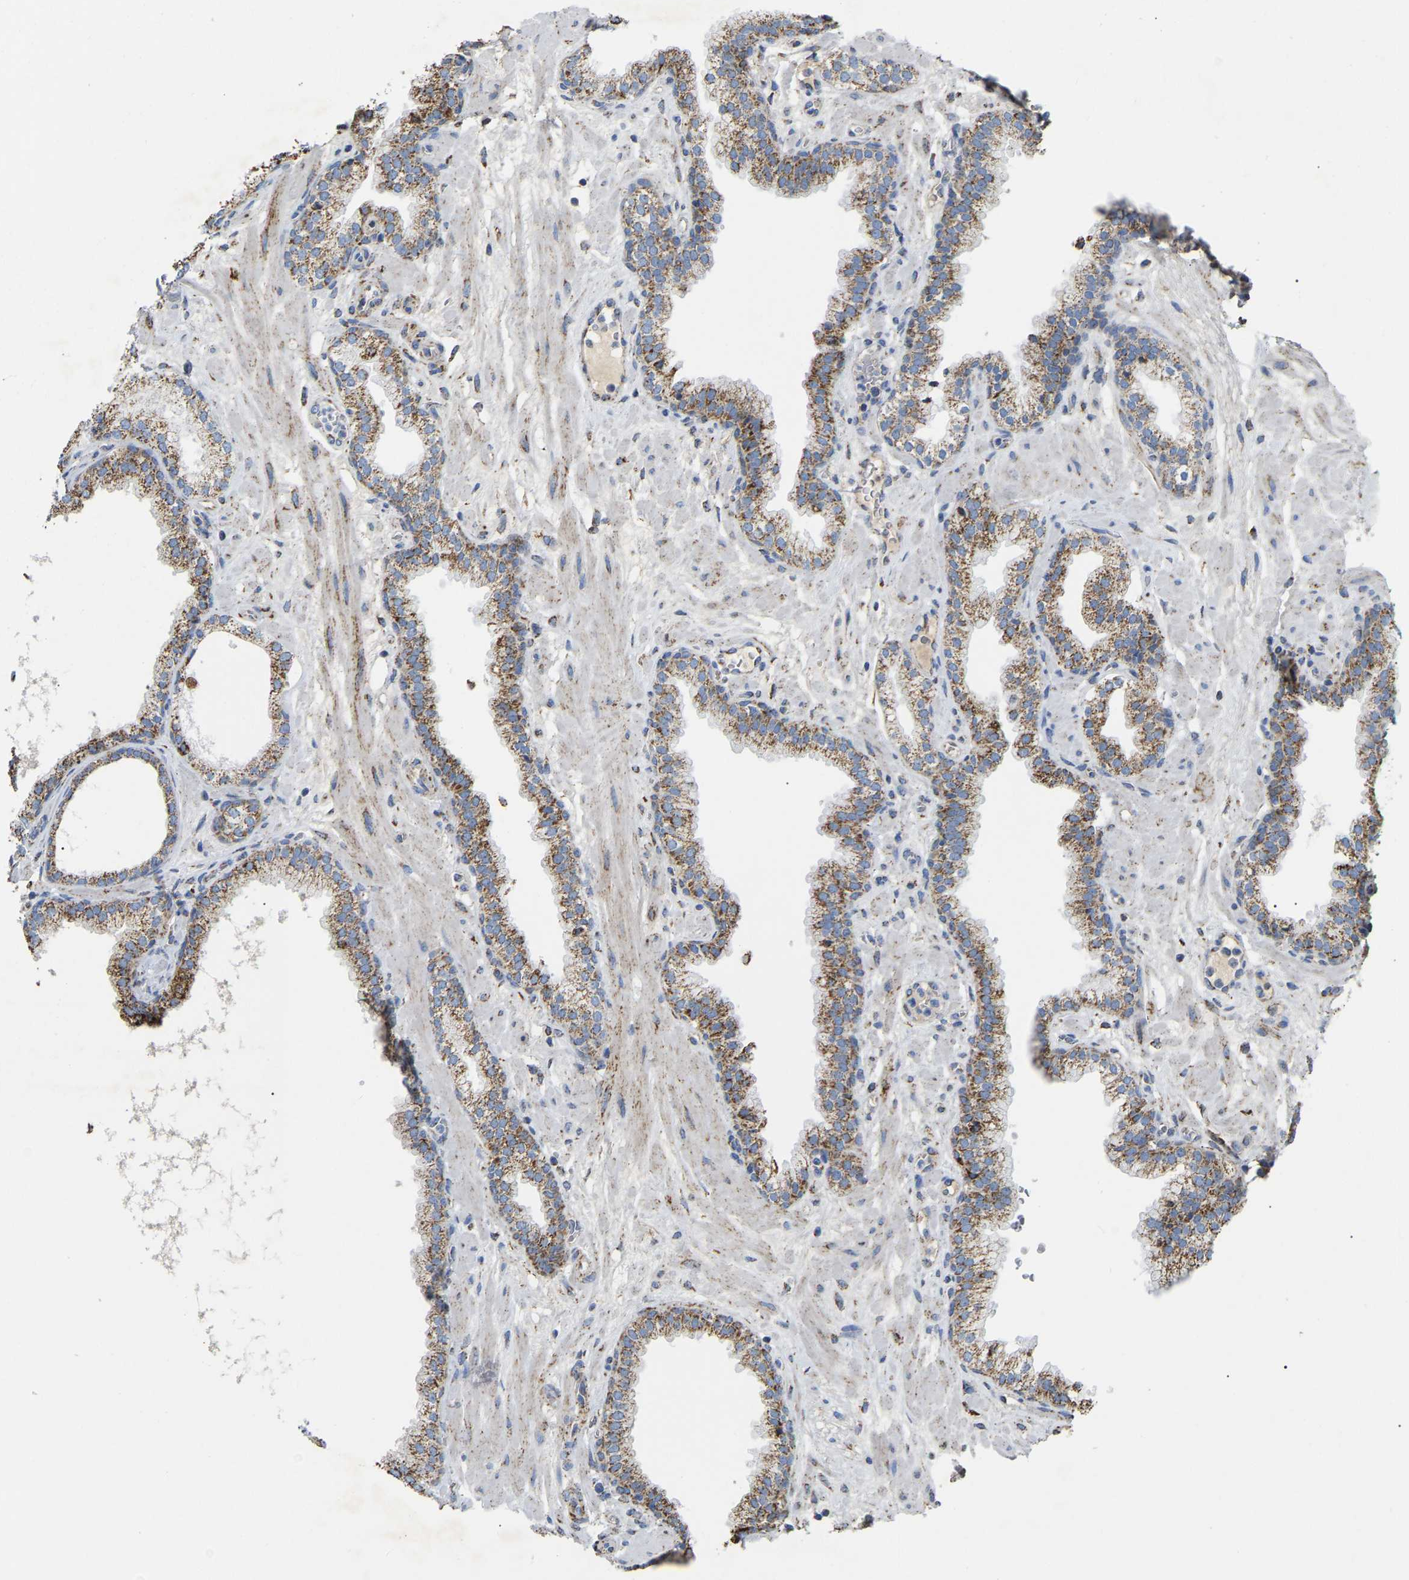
{"staining": {"intensity": "moderate", "quantity": ">75%", "location": "cytoplasmic/membranous"}, "tissue": "prostate", "cell_type": "Glandular cells", "image_type": "normal", "snomed": [{"axis": "morphology", "description": "Normal tissue, NOS"}, {"axis": "morphology", "description": "Urothelial carcinoma, Low grade"}, {"axis": "topography", "description": "Urinary bladder"}, {"axis": "topography", "description": "Prostate"}], "caption": "IHC (DAB (3,3'-diaminobenzidine)) staining of benign prostate shows moderate cytoplasmic/membranous protein expression in approximately >75% of glandular cells.", "gene": "HIBADH", "patient": {"sex": "male", "age": 60}}